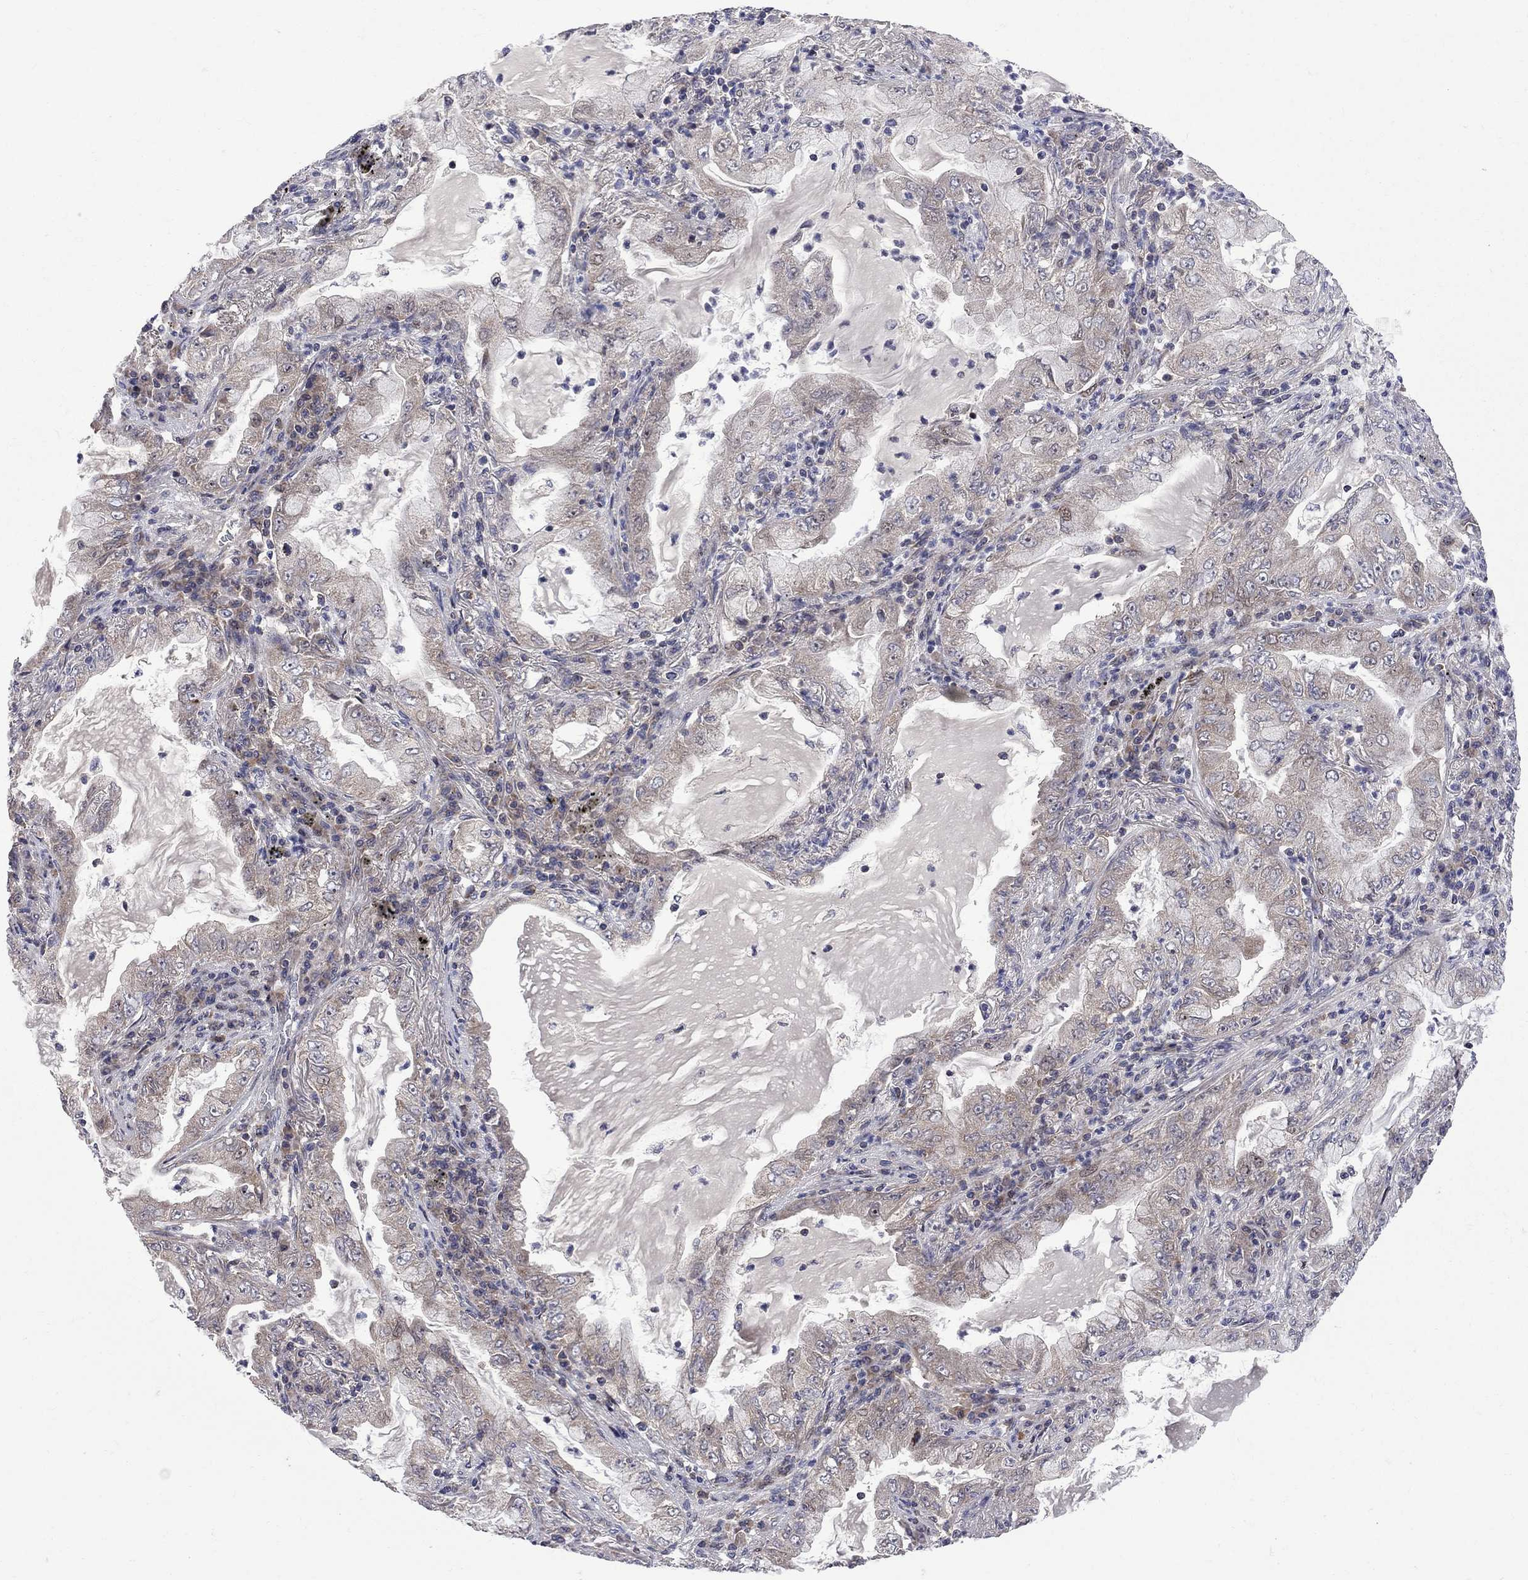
{"staining": {"intensity": "weak", "quantity": ">75%", "location": "cytoplasmic/membranous"}, "tissue": "lung cancer", "cell_type": "Tumor cells", "image_type": "cancer", "snomed": [{"axis": "morphology", "description": "Adenocarcinoma, NOS"}, {"axis": "topography", "description": "Lung"}], "caption": "A histopathology image of human lung cancer stained for a protein exhibits weak cytoplasmic/membranous brown staining in tumor cells.", "gene": "CNOT11", "patient": {"sex": "female", "age": 73}}